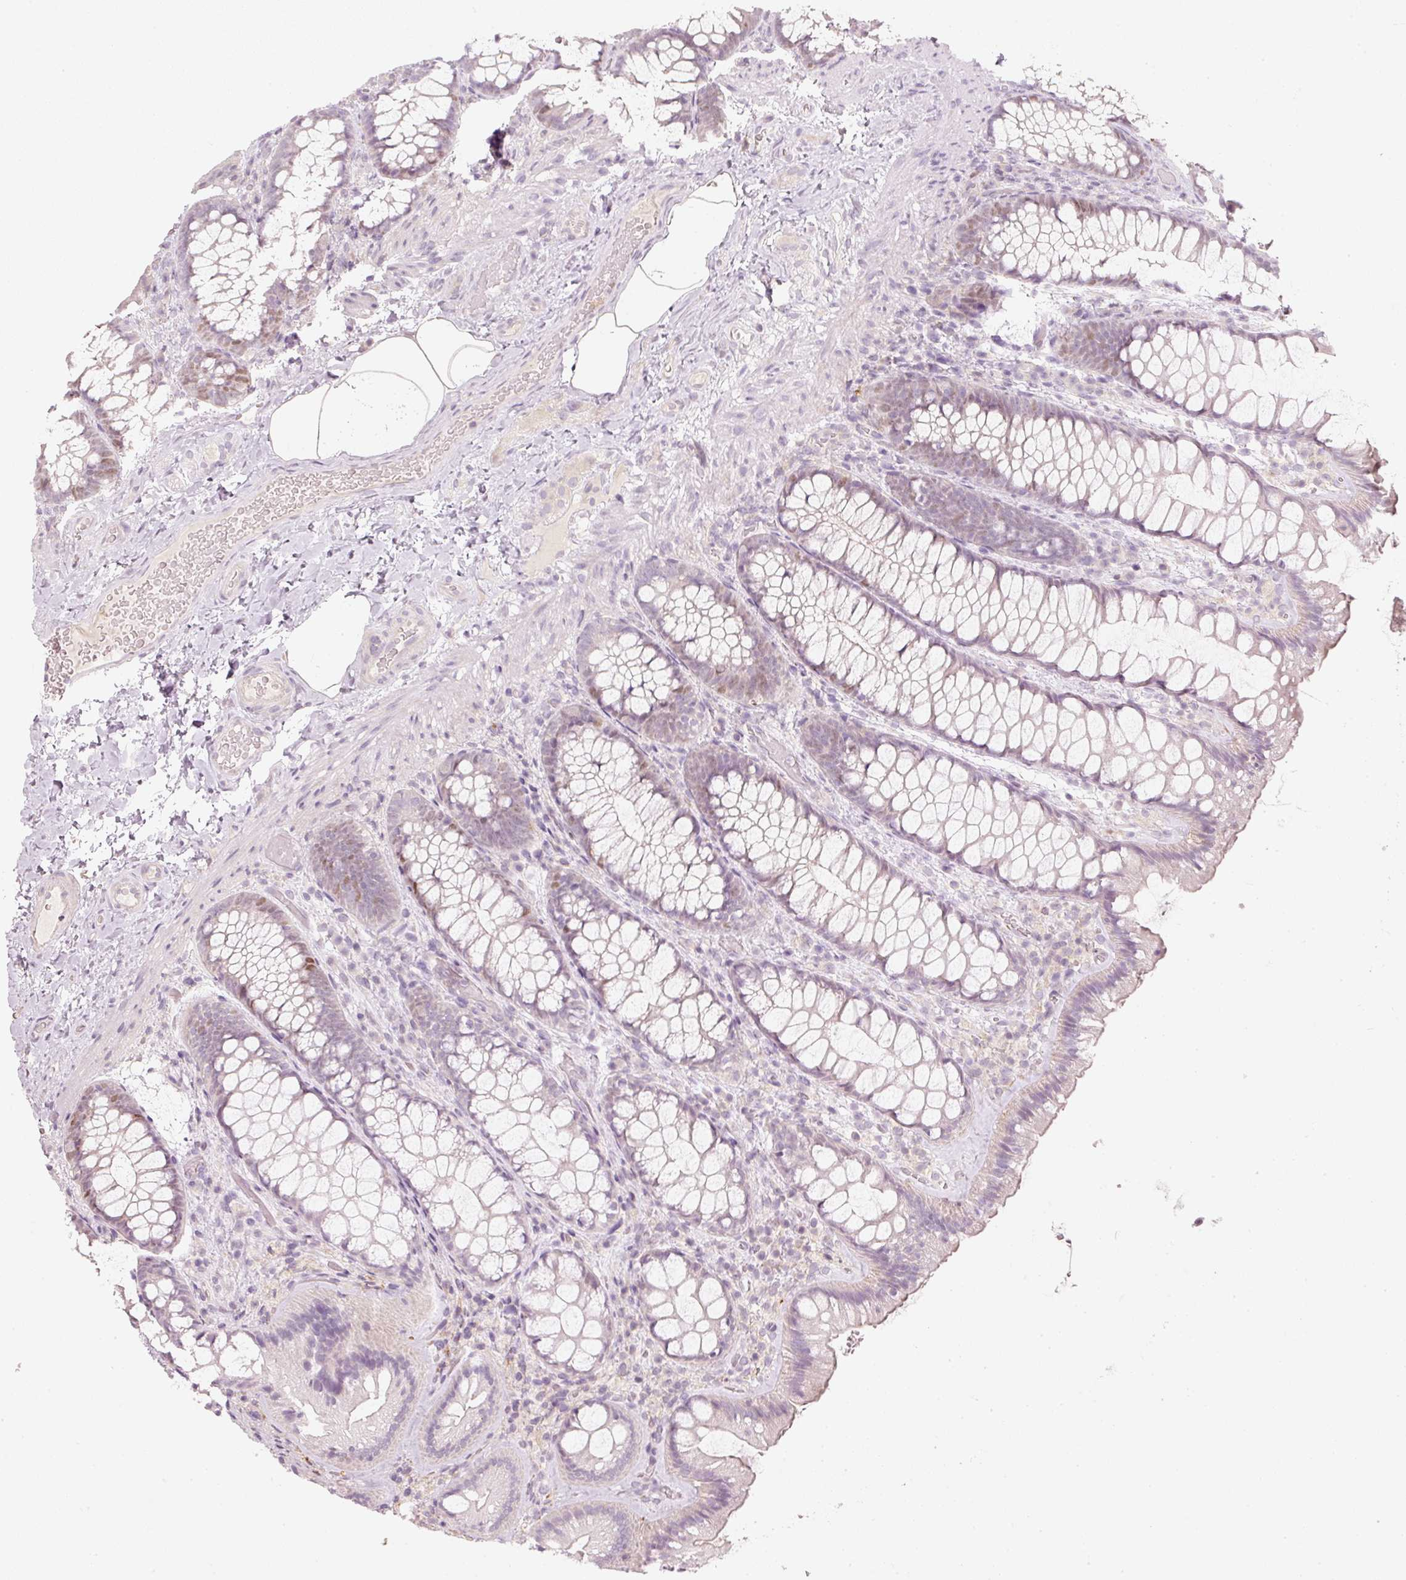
{"staining": {"intensity": "negative", "quantity": "none", "location": "none"}, "tissue": "colon", "cell_type": "Endothelial cells", "image_type": "normal", "snomed": [{"axis": "morphology", "description": "Normal tissue, NOS"}, {"axis": "topography", "description": "Colon"}], "caption": "Immunohistochemistry (IHC) image of unremarkable colon: human colon stained with DAB displays no significant protein staining in endothelial cells.", "gene": "TREX2", "patient": {"sex": "male", "age": 46}}